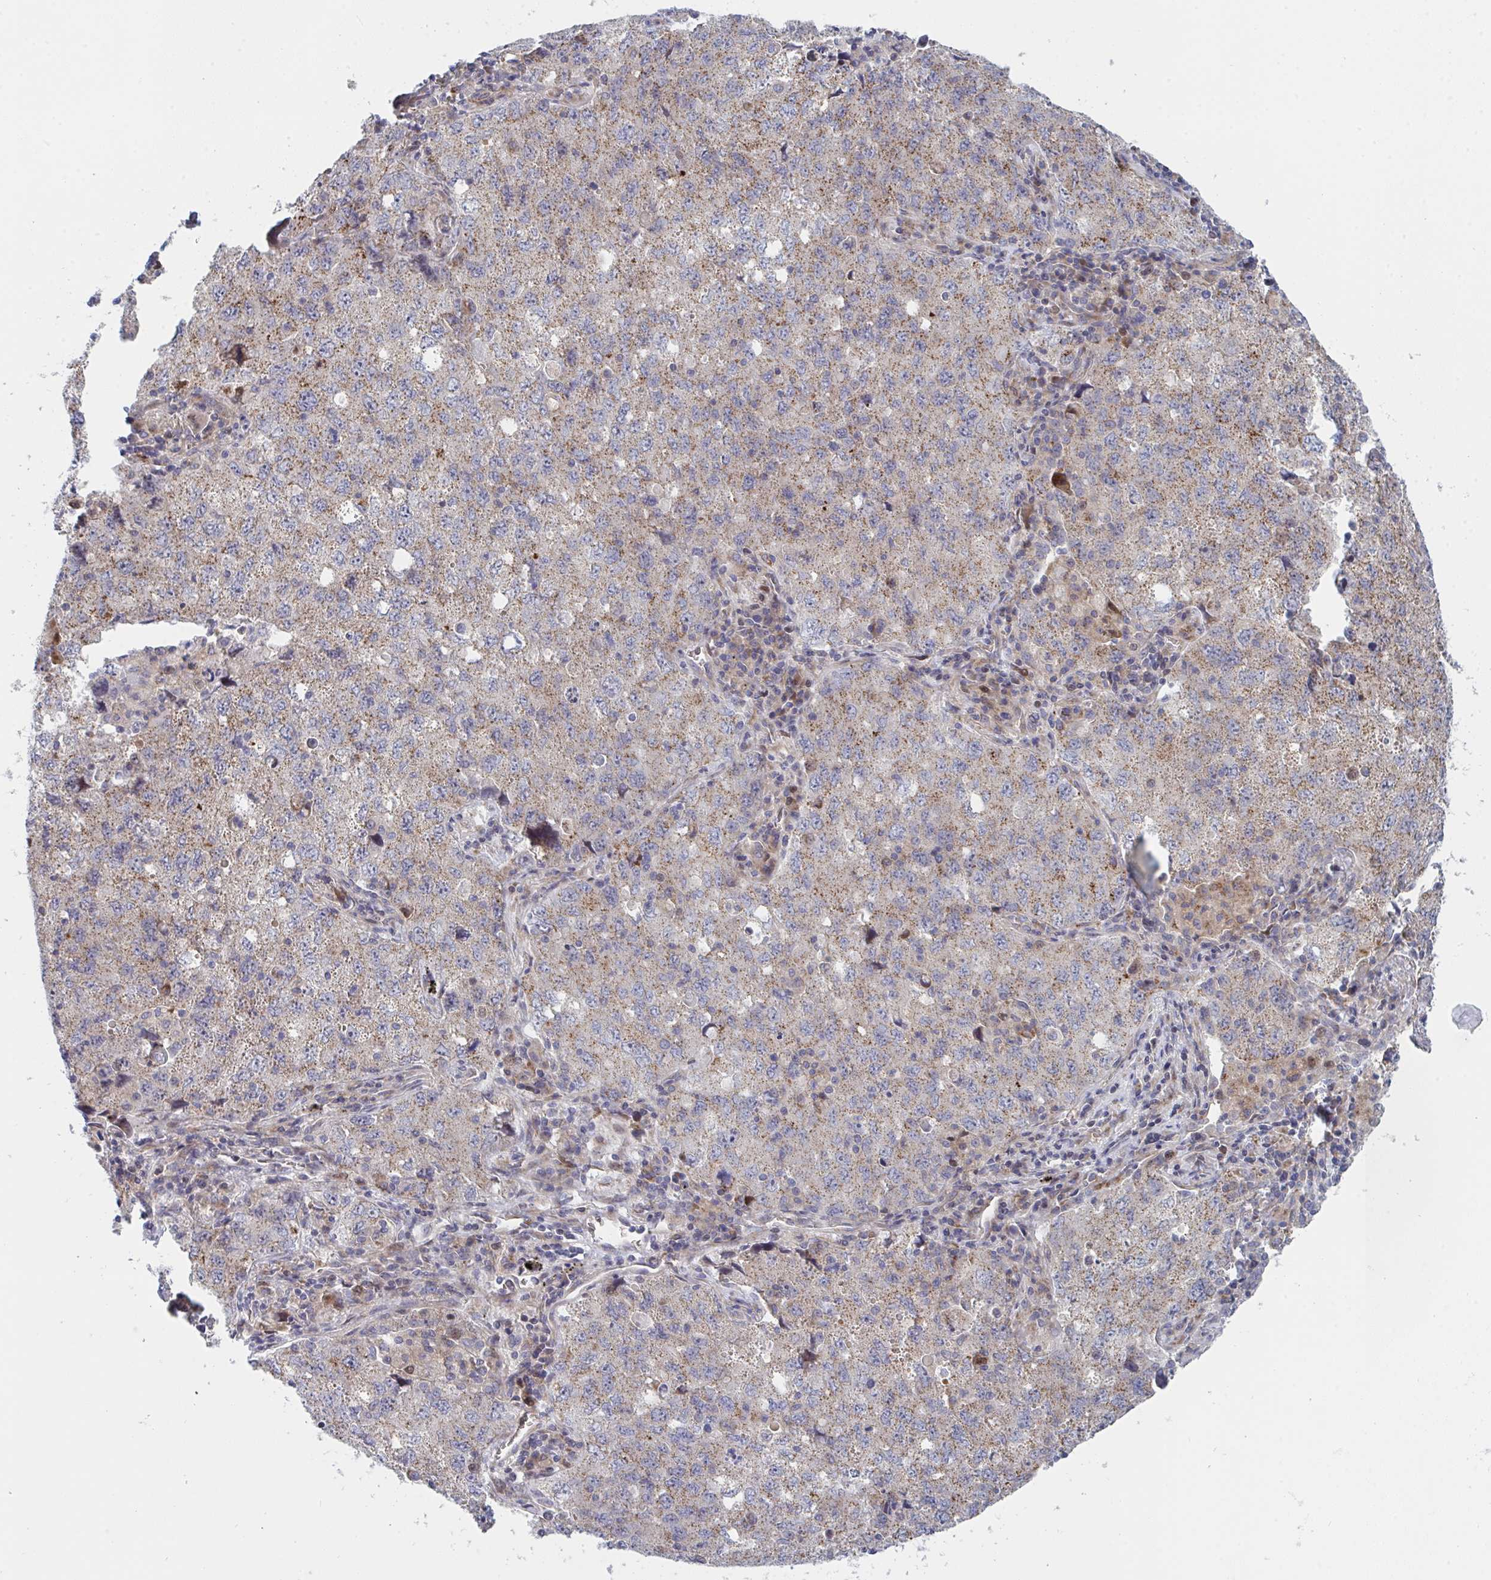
{"staining": {"intensity": "moderate", "quantity": "25%-75%", "location": "cytoplasmic/membranous"}, "tissue": "lung cancer", "cell_type": "Tumor cells", "image_type": "cancer", "snomed": [{"axis": "morphology", "description": "Adenocarcinoma, NOS"}, {"axis": "topography", "description": "Lung"}], "caption": "Human lung adenocarcinoma stained for a protein (brown) shows moderate cytoplasmic/membranous positive expression in about 25%-75% of tumor cells.", "gene": "TNFSF4", "patient": {"sex": "female", "age": 57}}